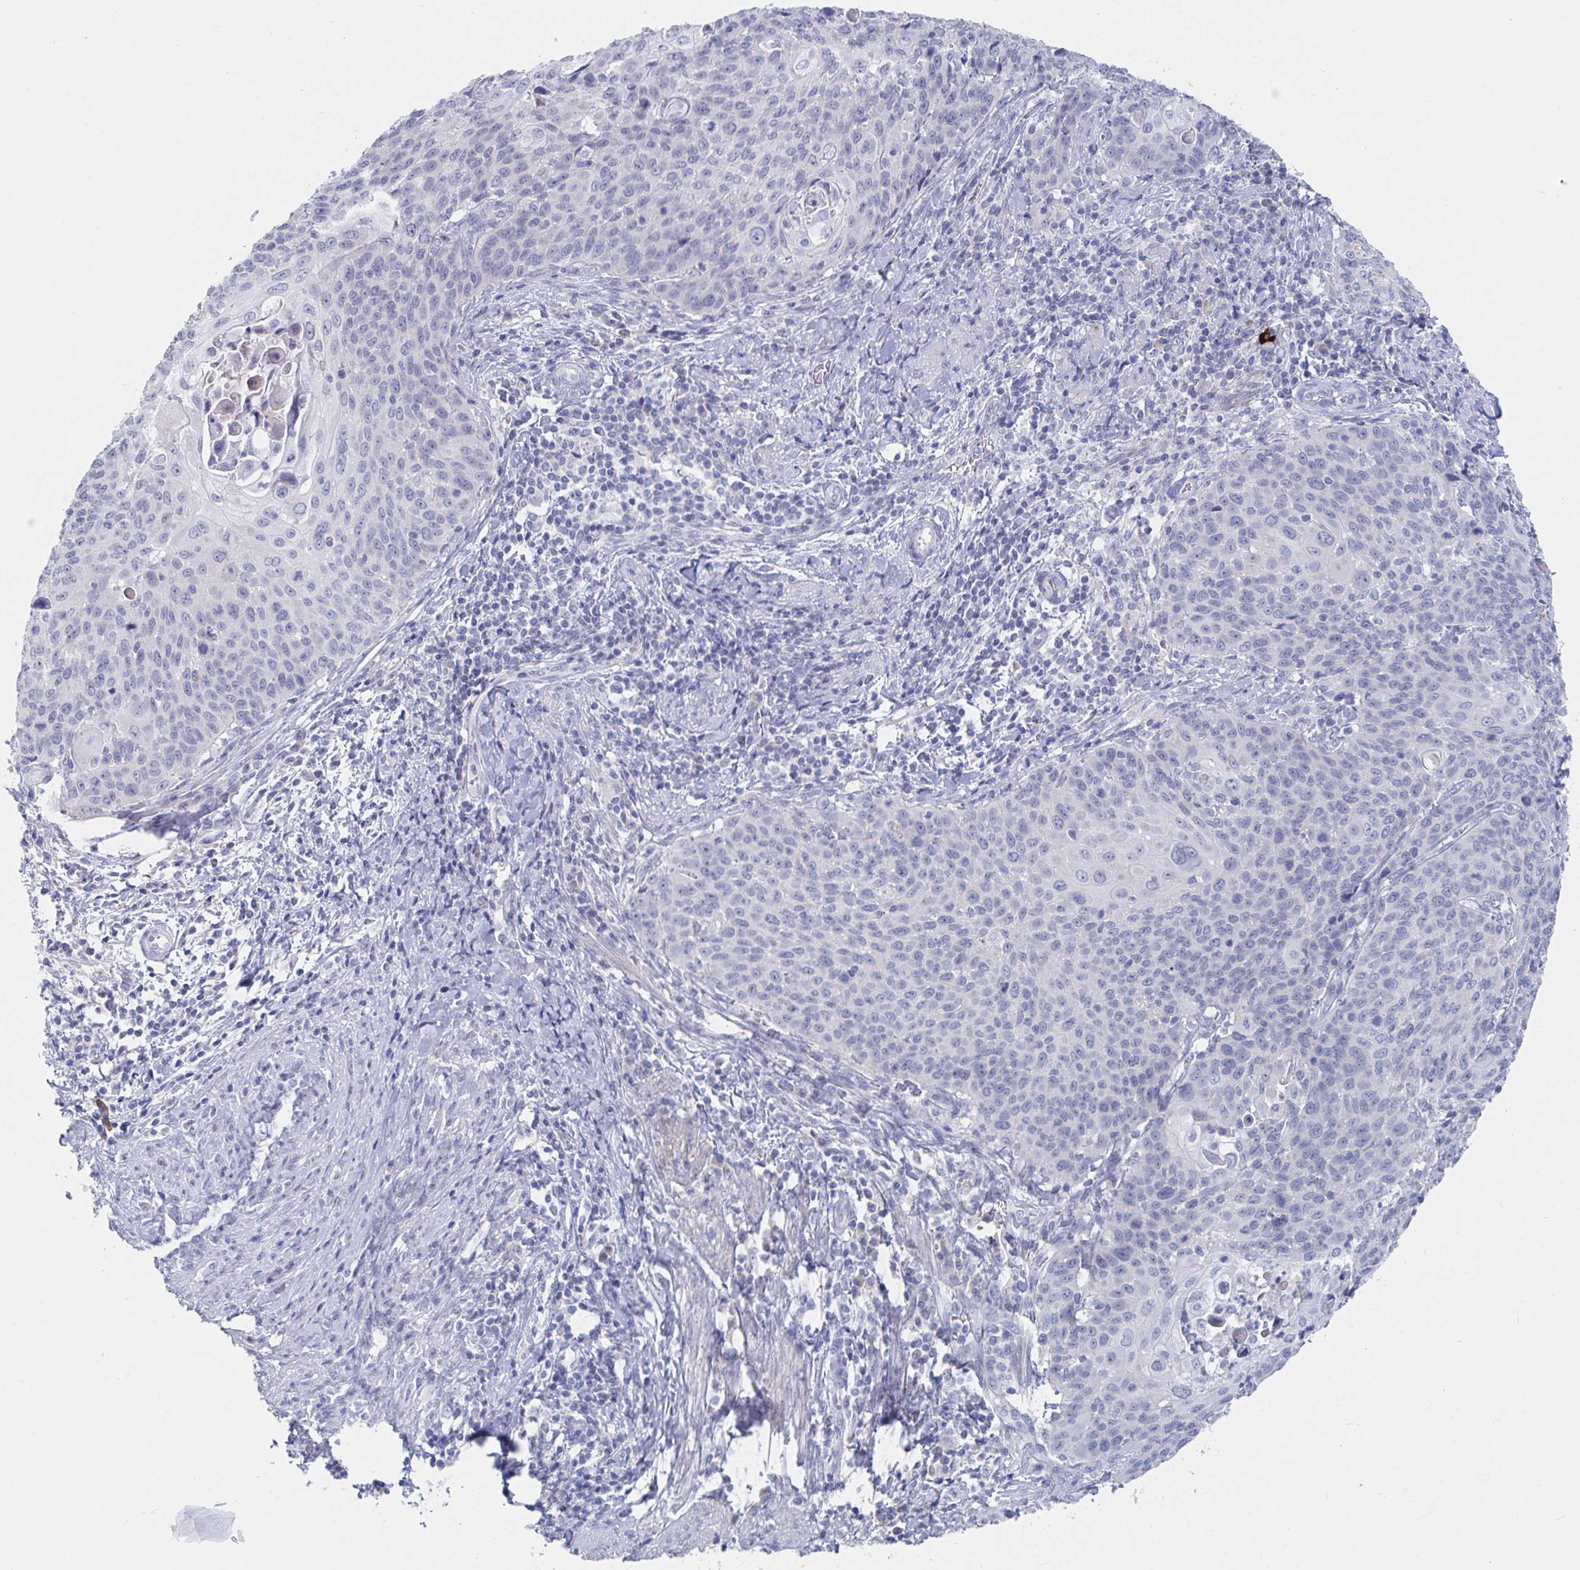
{"staining": {"intensity": "negative", "quantity": "none", "location": "none"}, "tissue": "cervical cancer", "cell_type": "Tumor cells", "image_type": "cancer", "snomed": [{"axis": "morphology", "description": "Squamous cell carcinoma, NOS"}, {"axis": "topography", "description": "Cervix"}], "caption": "Cervical squamous cell carcinoma was stained to show a protein in brown. There is no significant positivity in tumor cells.", "gene": "ZNF430", "patient": {"sex": "female", "age": 65}}